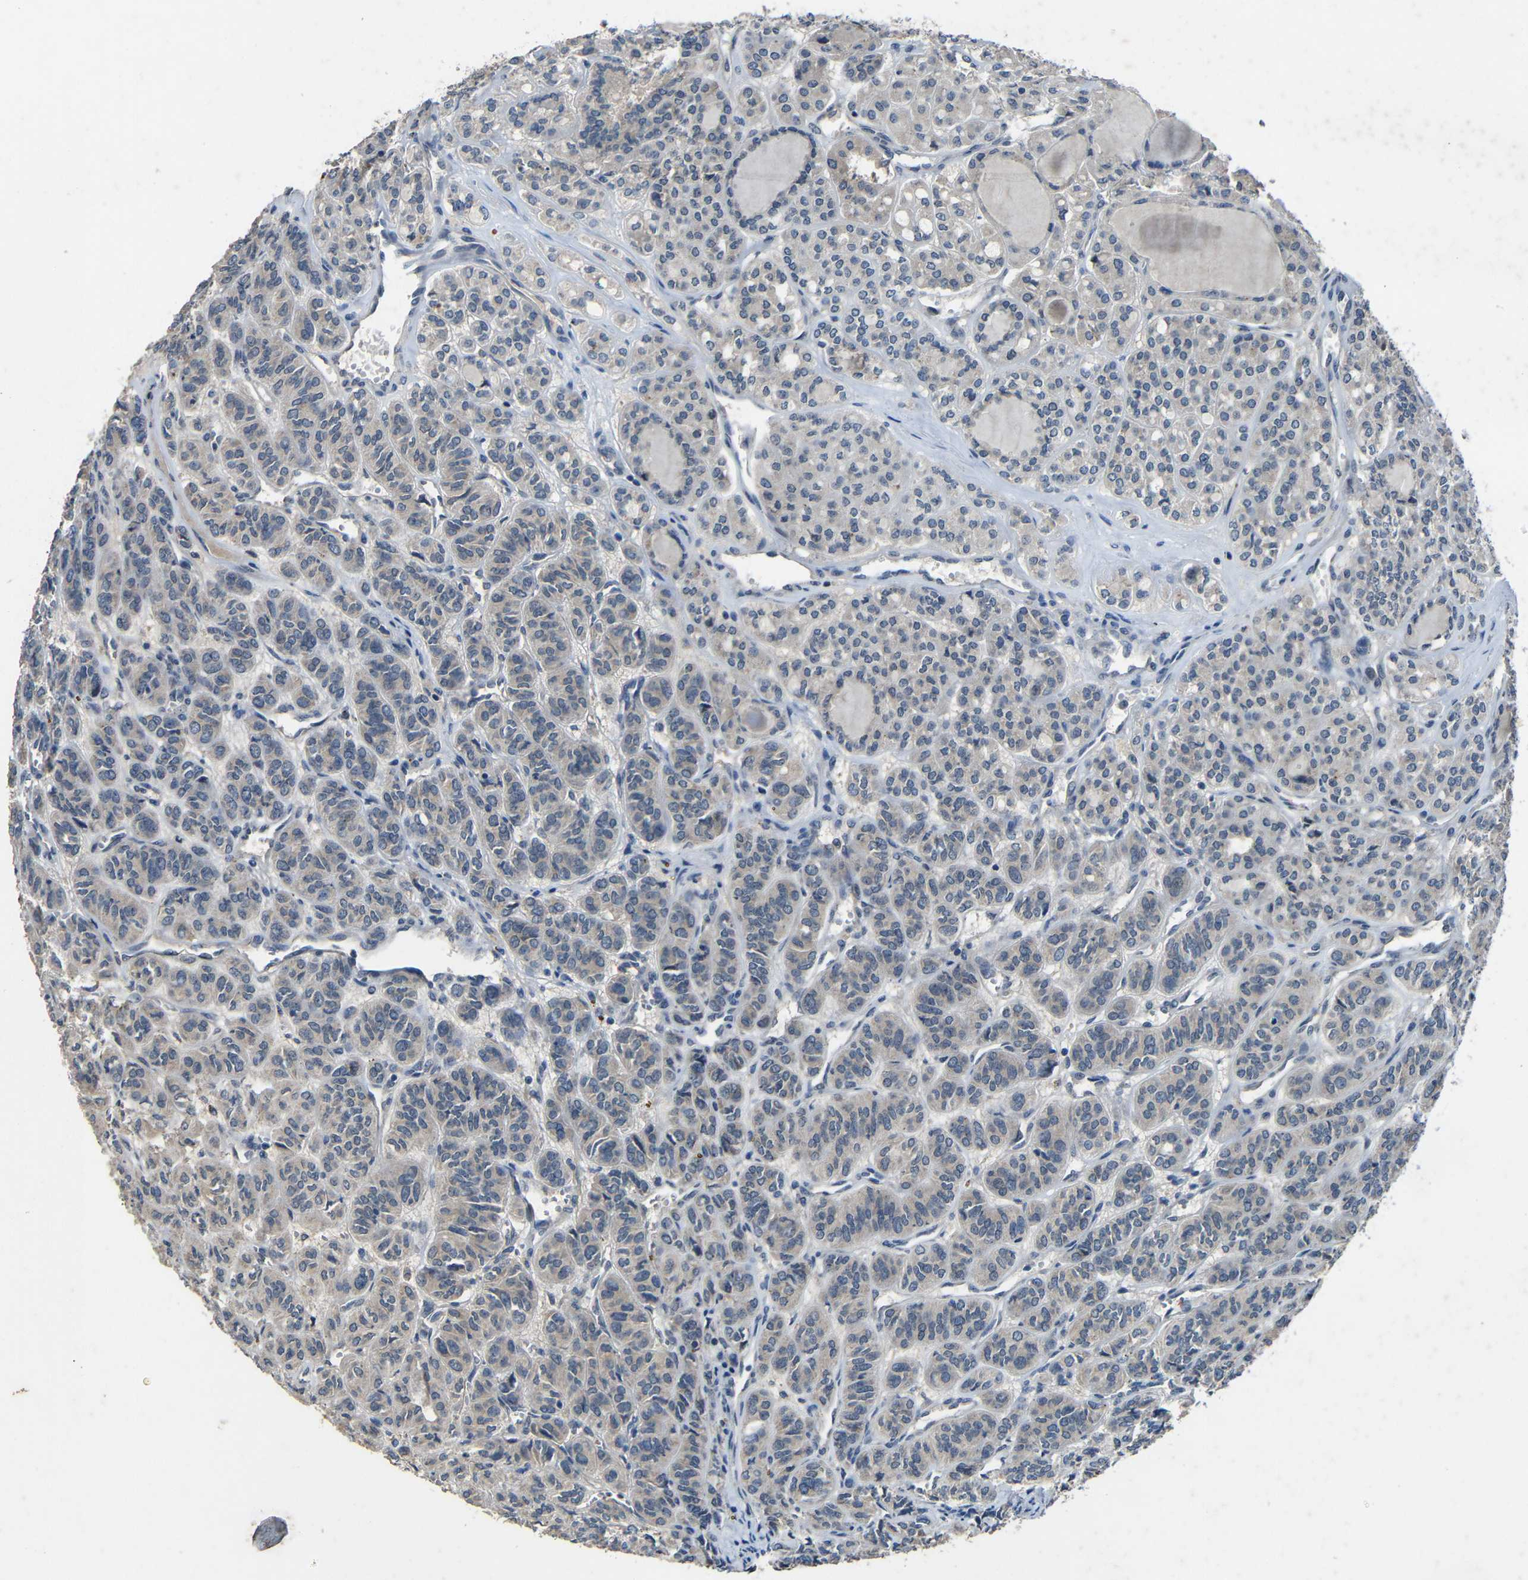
{"staining": {"intensity": "weak", "quantity": "25%-75%", "location": "cytoplasmic/membranous"}, "tissue": "thyroid cancer", "cell_type": "Tumor cells", "image_type": "cancer", "snomed": [{"axis": "morphology", "description": "Follicular adenoma carcinoma, NOS"}, {"axis": "topography", "description": "Thyroid gland"}], "caption": "Immunohistochemistry of thyroid cancer (follicular adenoma carcinoma) demonstrates low levels of weak cytoplasmic/membranous expression in about 25%-75% of tumor cells. Nuclei are stained in blue.", "gene": "C6orf89", "patient": {"sex": "female", "age": 71}}